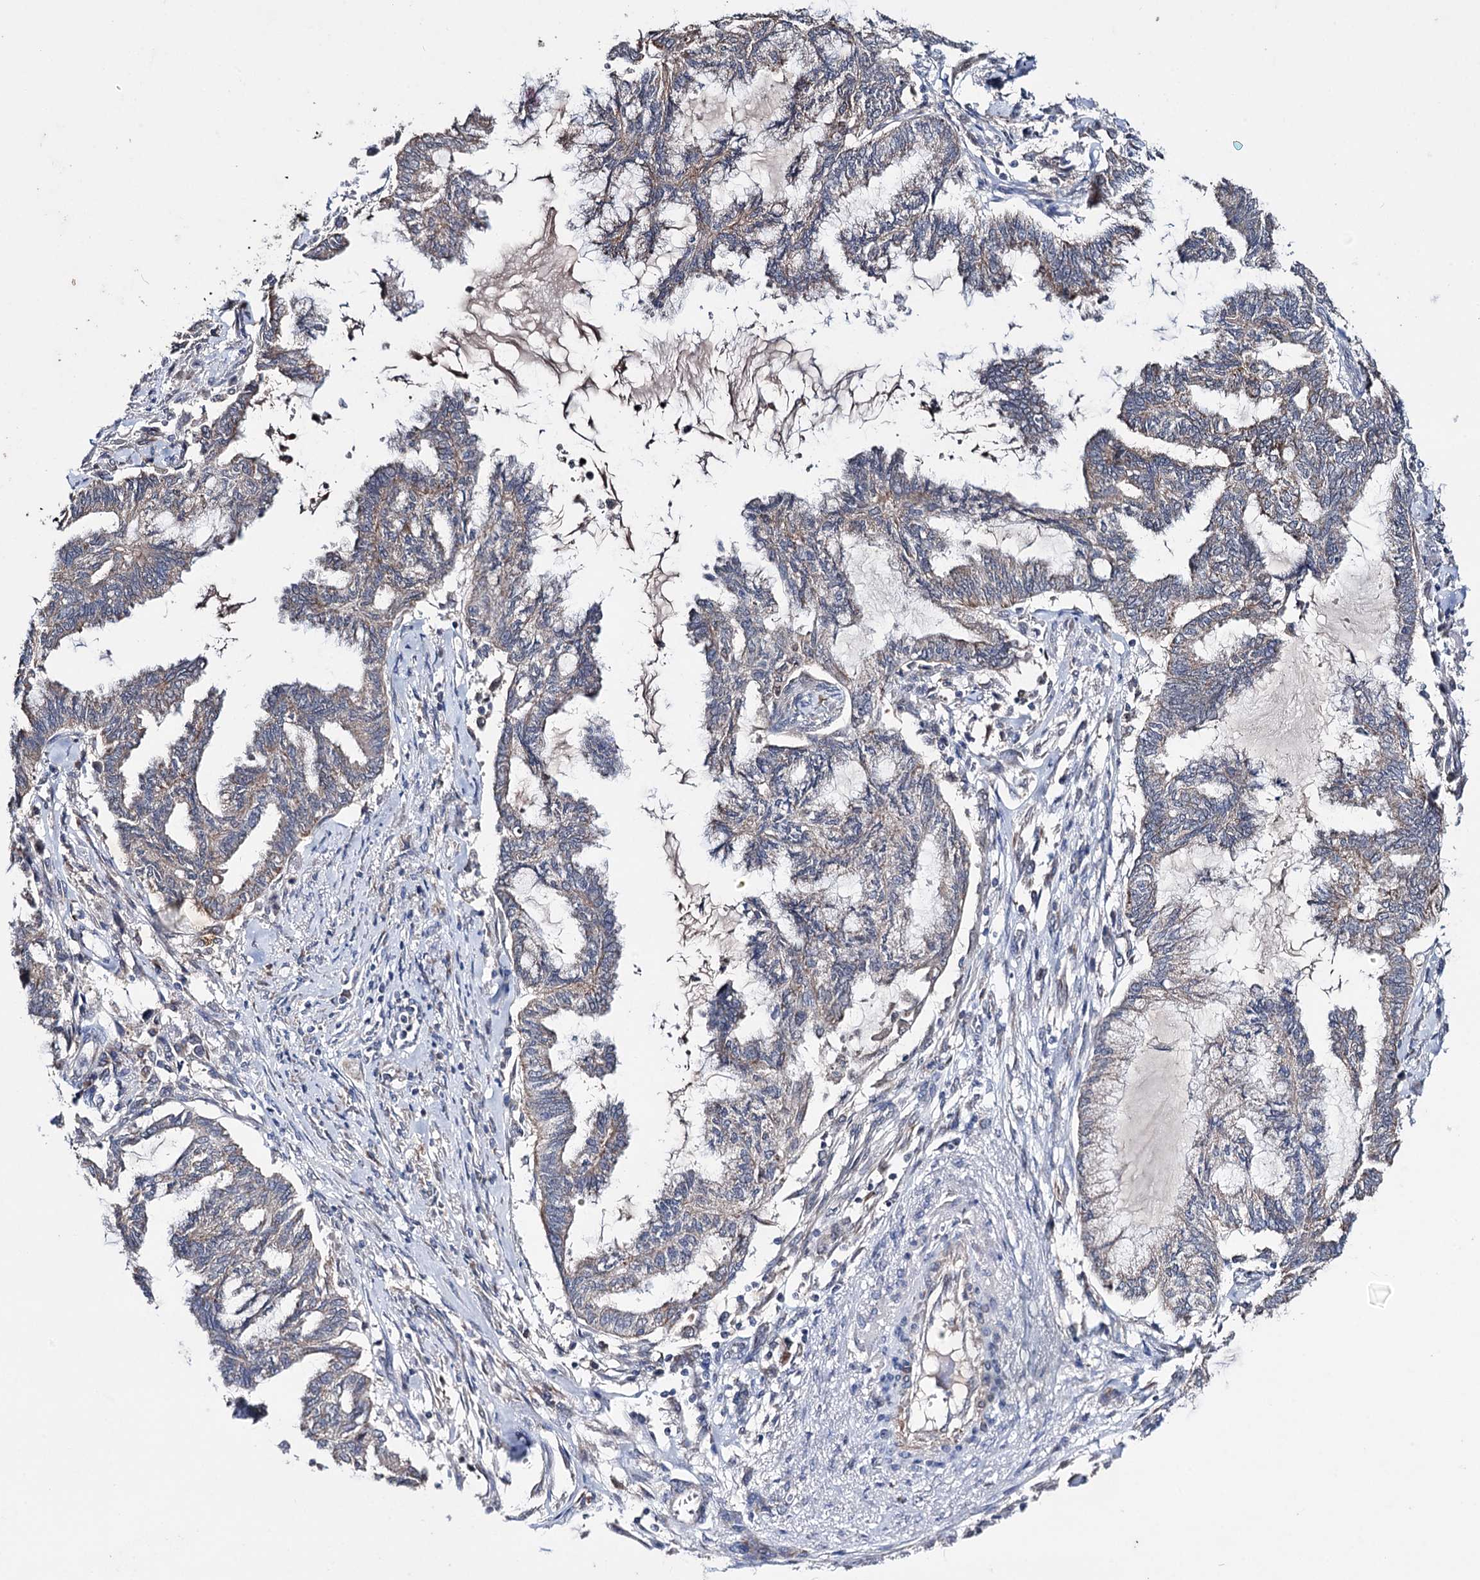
{"staining": {"intensity": "weak", "quantity": "<25%", "location": "cytoplasmic/membranous"}, "tissue": "endometrial cancer", "cell_type": "Tumor cells", "image_type": "cancer", "snomed": [{"axis": "morphology", "description": "Adenocarcinoma, NOS"}, {"axis": "topography", "description": "Endometrium"}], "caption": "This is an IHC histopathology image of human endometrial cancer. There is no positivity in tumor cells.", "gene": "CLPB", "patient": {"sex": "female", "age": 86}}